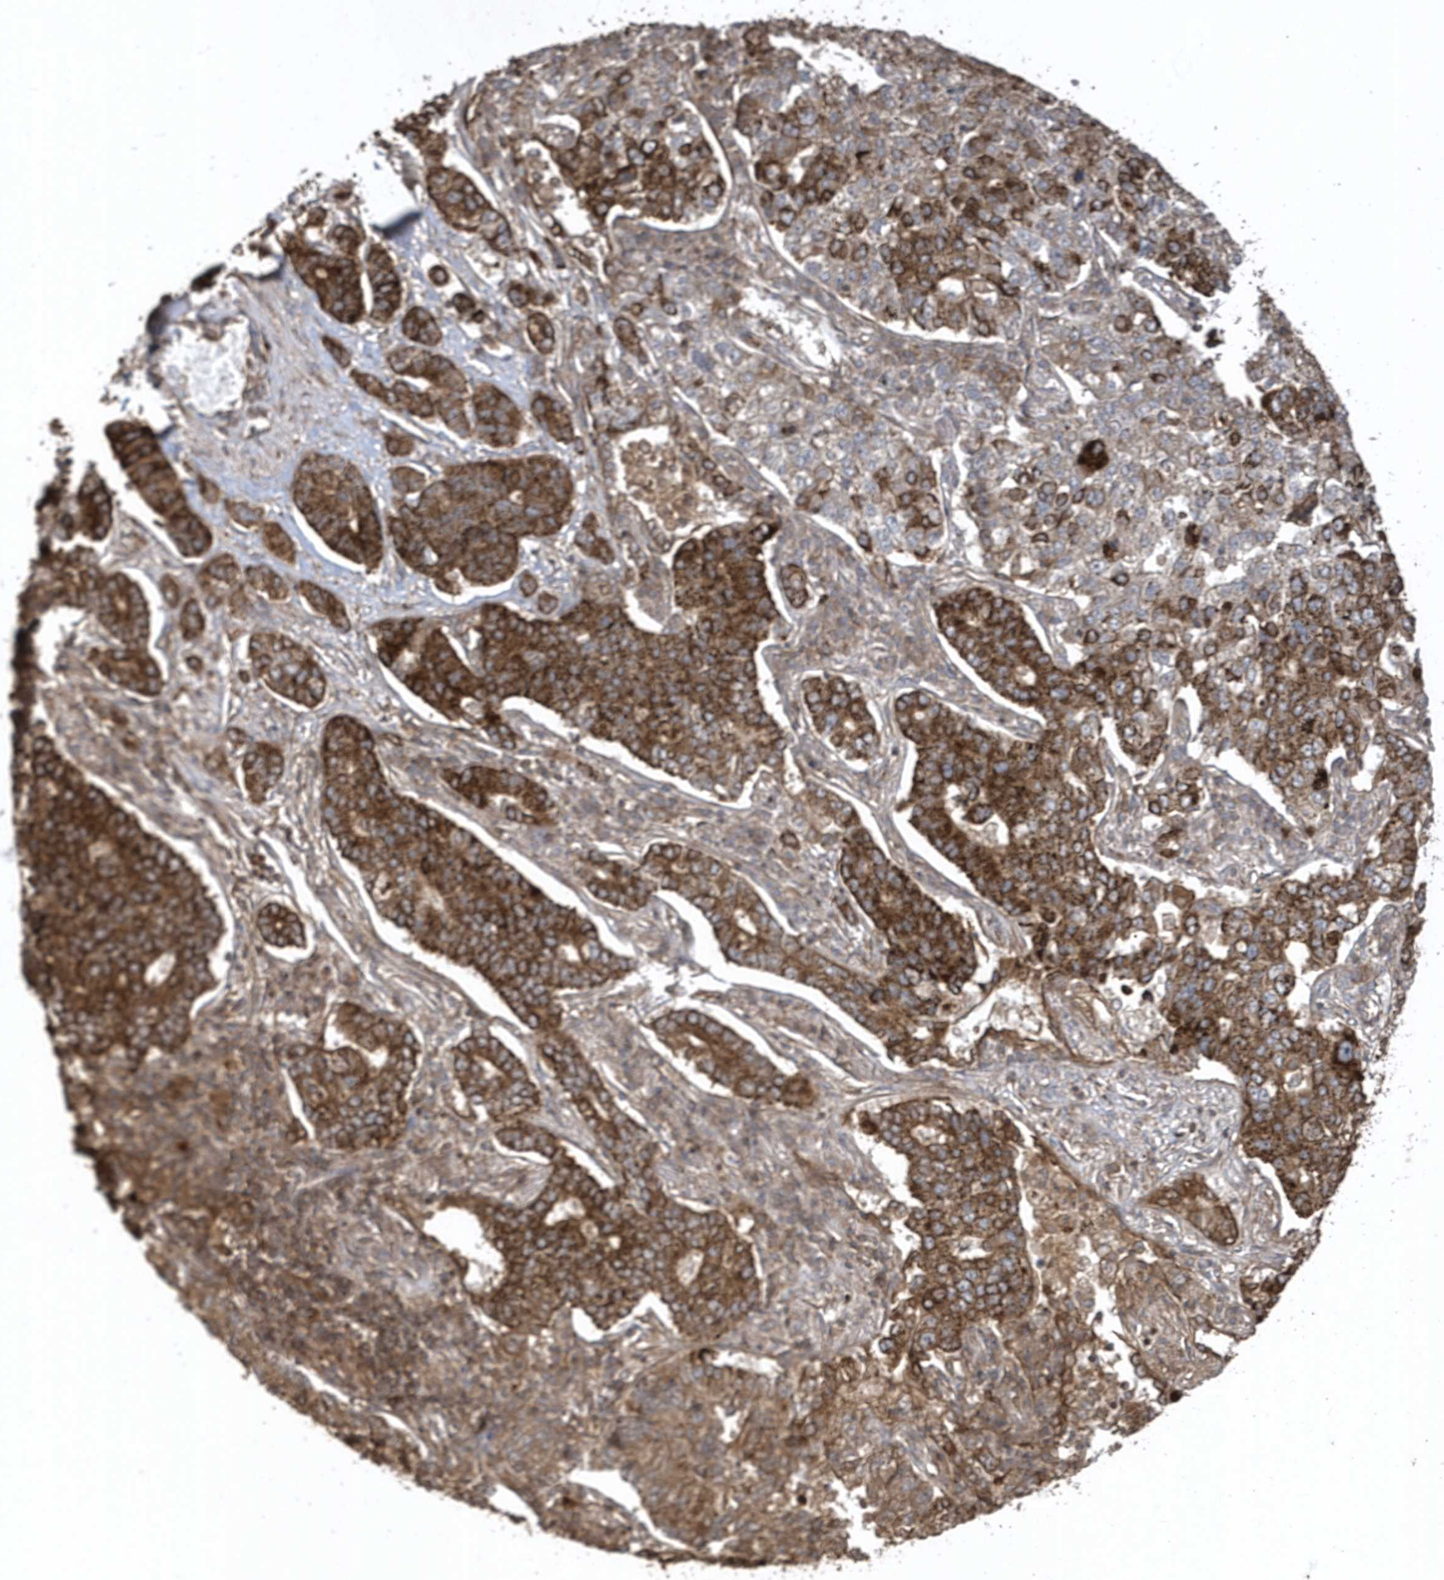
{"staining": {"intensity": "strong", "quantity": ">75%", "location": "cytoplasmic/membranous"}, "tissue": "lung cancer", "cell_type": "Tumor cells", "image_type": "cancer", "snomed": [{"axis": "morphology", "description": "Adenocarcinoma, NOS"}, {"axis": "topography", "description": "Lung"}], "caption": "This is a histology image of immunohistochemistry staining of adenocarcinoma (lung), which shows strong positivity in the cytoplasmic/membranous of tumor cells.", "gene": "SENP8", "patient": {"sex": "male", "age": 49}}